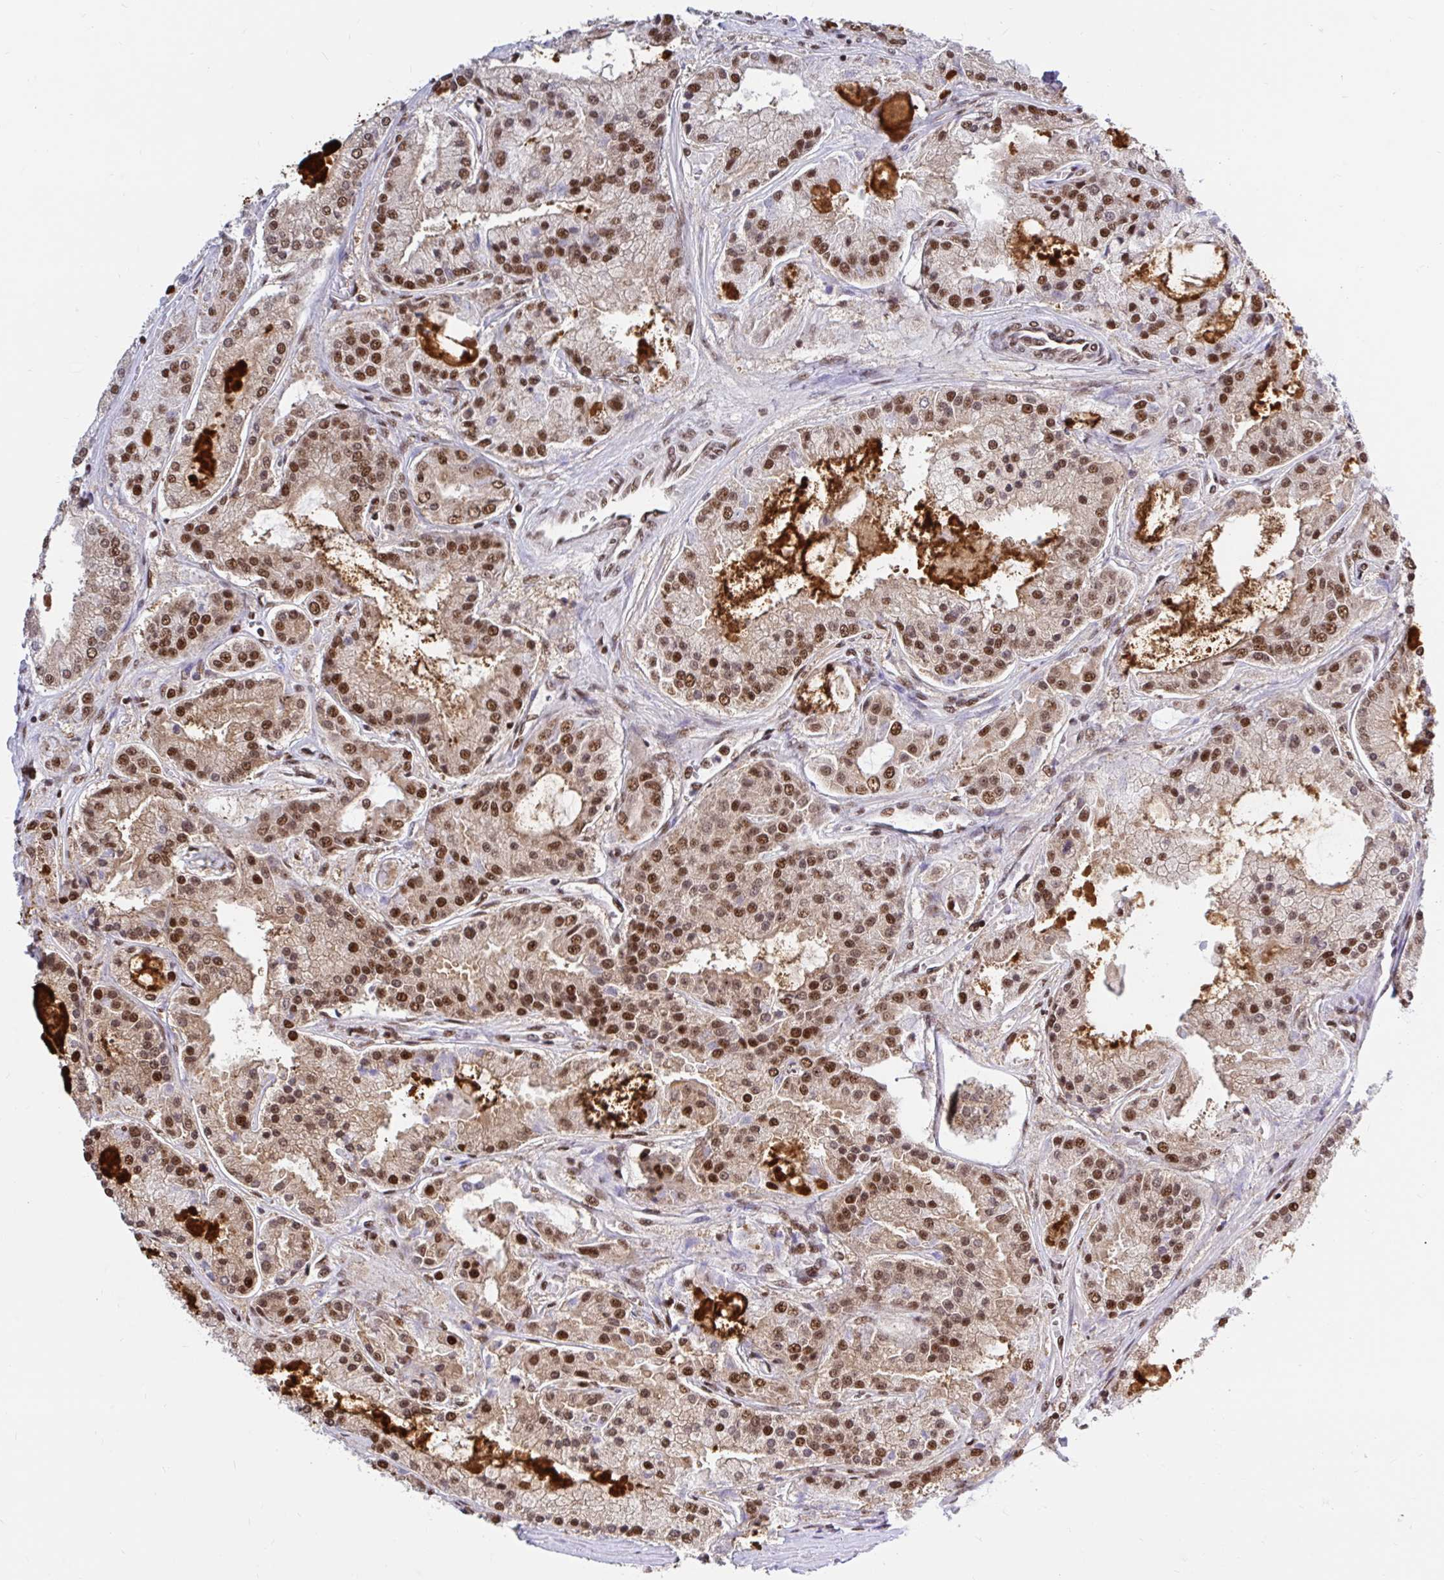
{"staining": {"intensity": "moderate", "quantity": ">75%", "location": "nuclear"}, "tissue": "prostate cancer", "cell_type": "Tumor cells", "image_type": "cancer", "snomed": [{"axis": "morphology", "description": "Adenocarcinoma, High grade"}, {"axis": "topography", "description": "Prostate"}], "caption": "There is medium levels of moderate nuclear staining in tumor cells of adenocarcinoma (high-grade) (prostate), as demonstrated by immunohistochemical staining (brown color).", "gene": "ABCA9", "patient": {"sex": "male", "age": 67}}